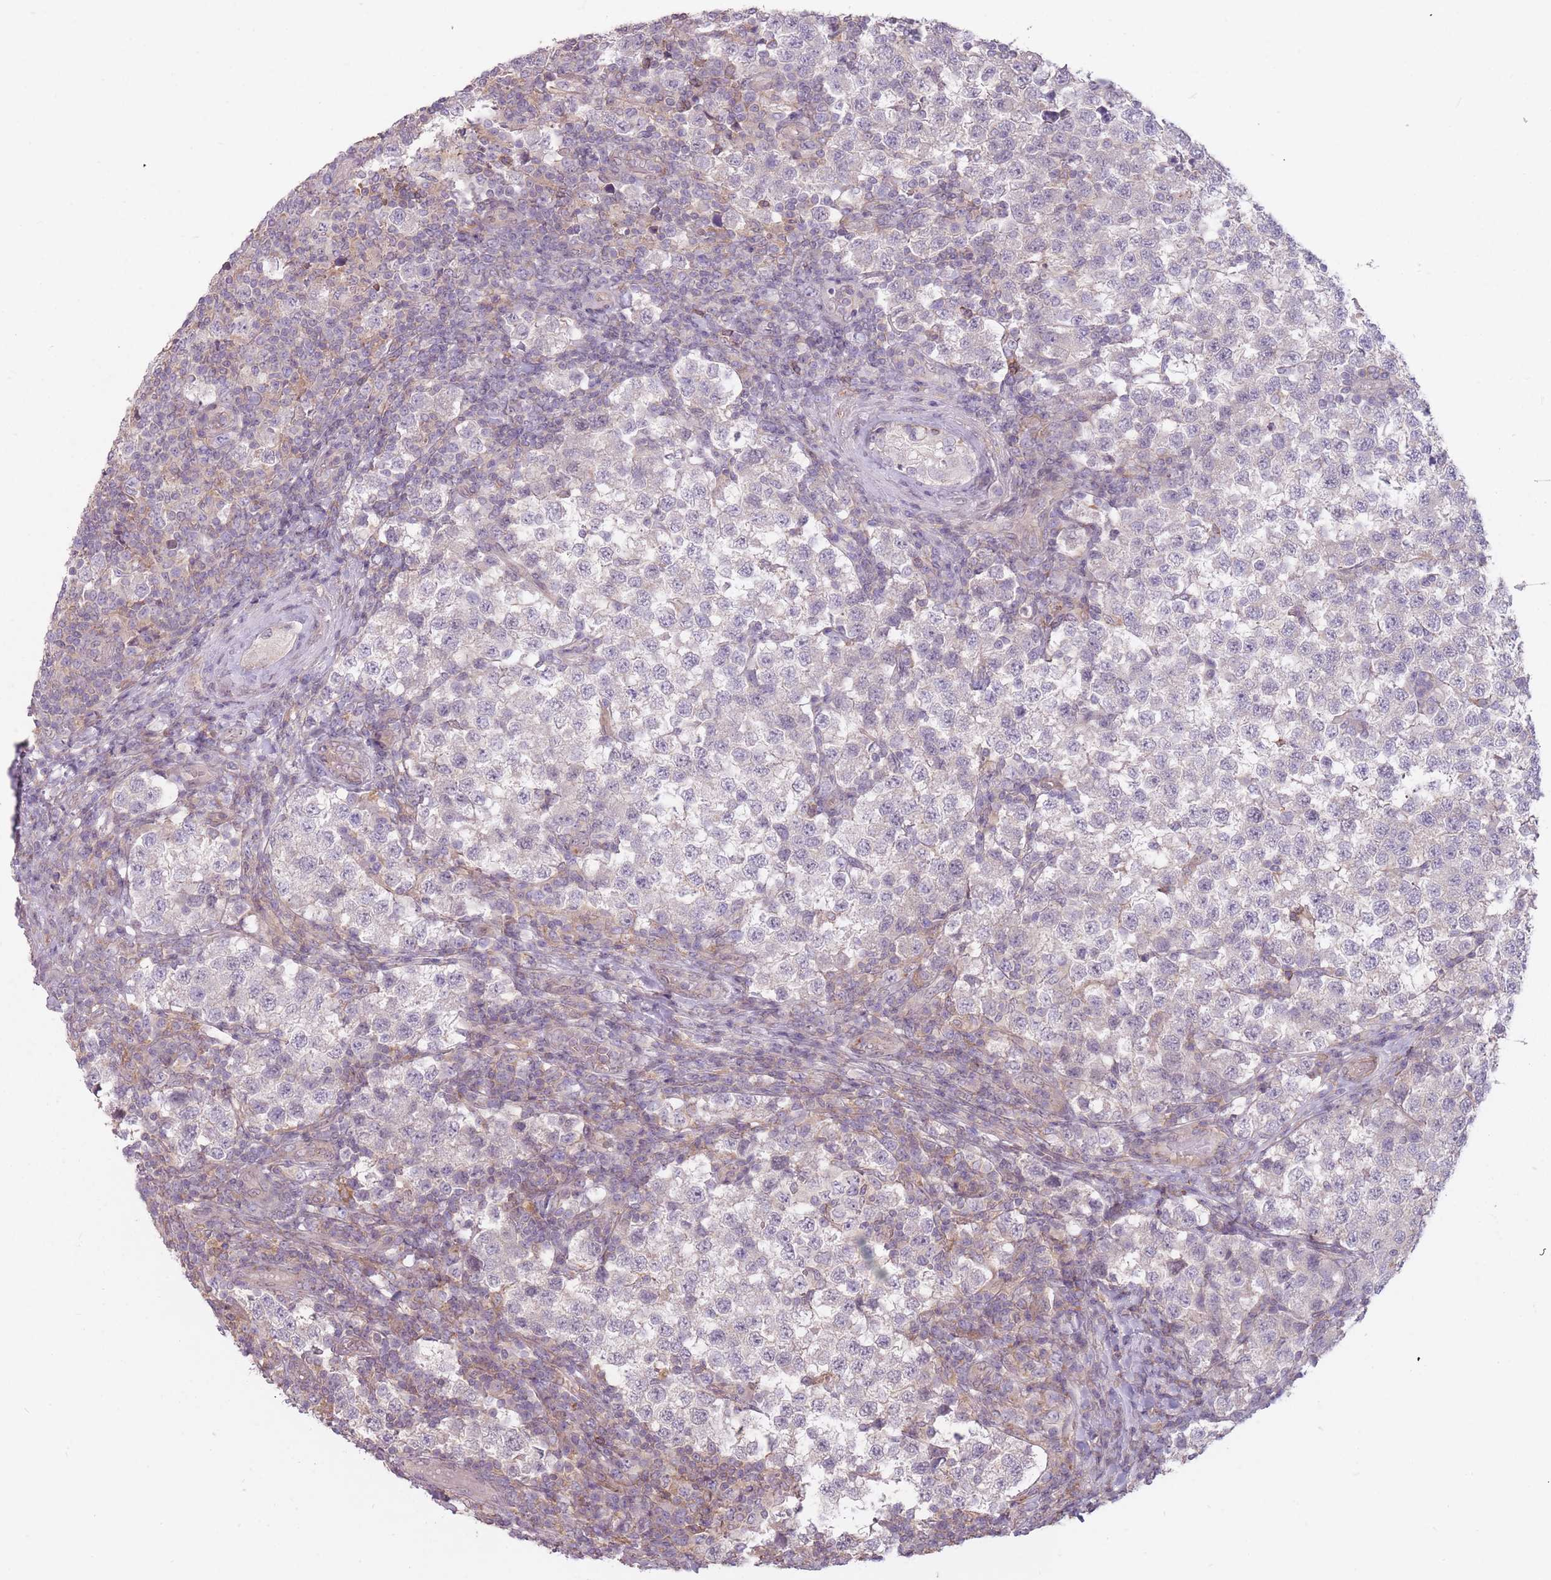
{"staining": {"intensity": "negative", "quantity": "none", "location": "none"}, "tissue": "testis cancer", "cell_type": "Tumor cells", "image_type": "cancer", "snomed": [{"axis": "morphology", "description": "Seminoma, NOS"}, {"axis": "topography", "description": "Testis"}], "caption": "A high-resolution image shows immunohistochemistry (IHC) staining of seminoma (testis), which shows no significant expression in tumor cells.", "gene": "TET3", "patient": {"sex": "male", "age": 34}}